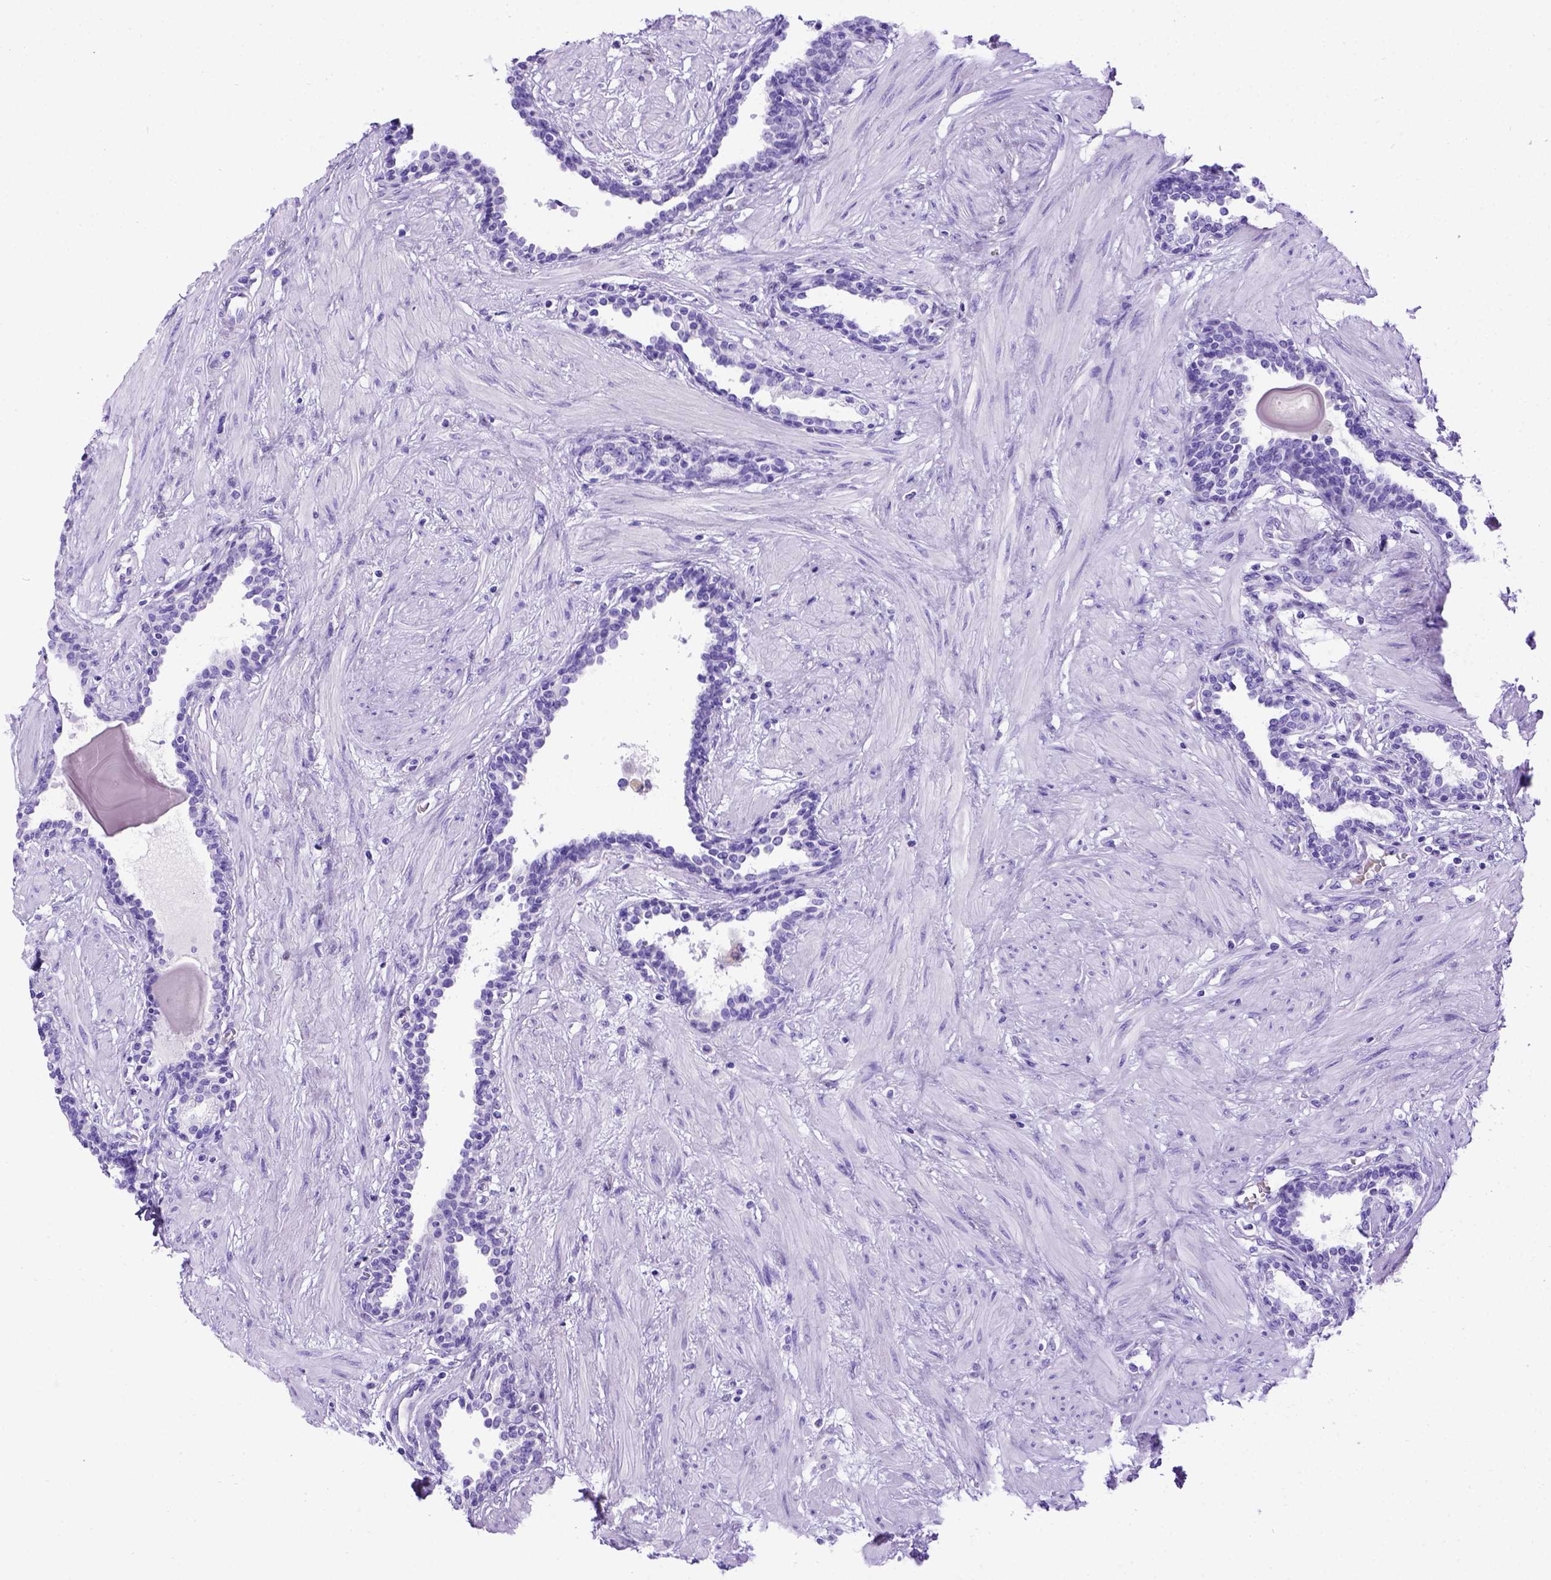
{"staining": {"intensity": "negative", "quantity": "none", "location": "none"}, "tissue": "prostate", "cell_type": "Glandular cells", "image_type": "normal", "snomed": [{"axis": "morphology", "description": "Normal tissue, NOS"}, {"axis": "topography", "description": "Prostate"}], "caption": "This is an immunohistochemistry (IHC) histopathology image of unremarkable human prostate. There is no expression in glandular cells.", "gene": "MEOX2", "patient": {"sex": "male", "age": 55}}